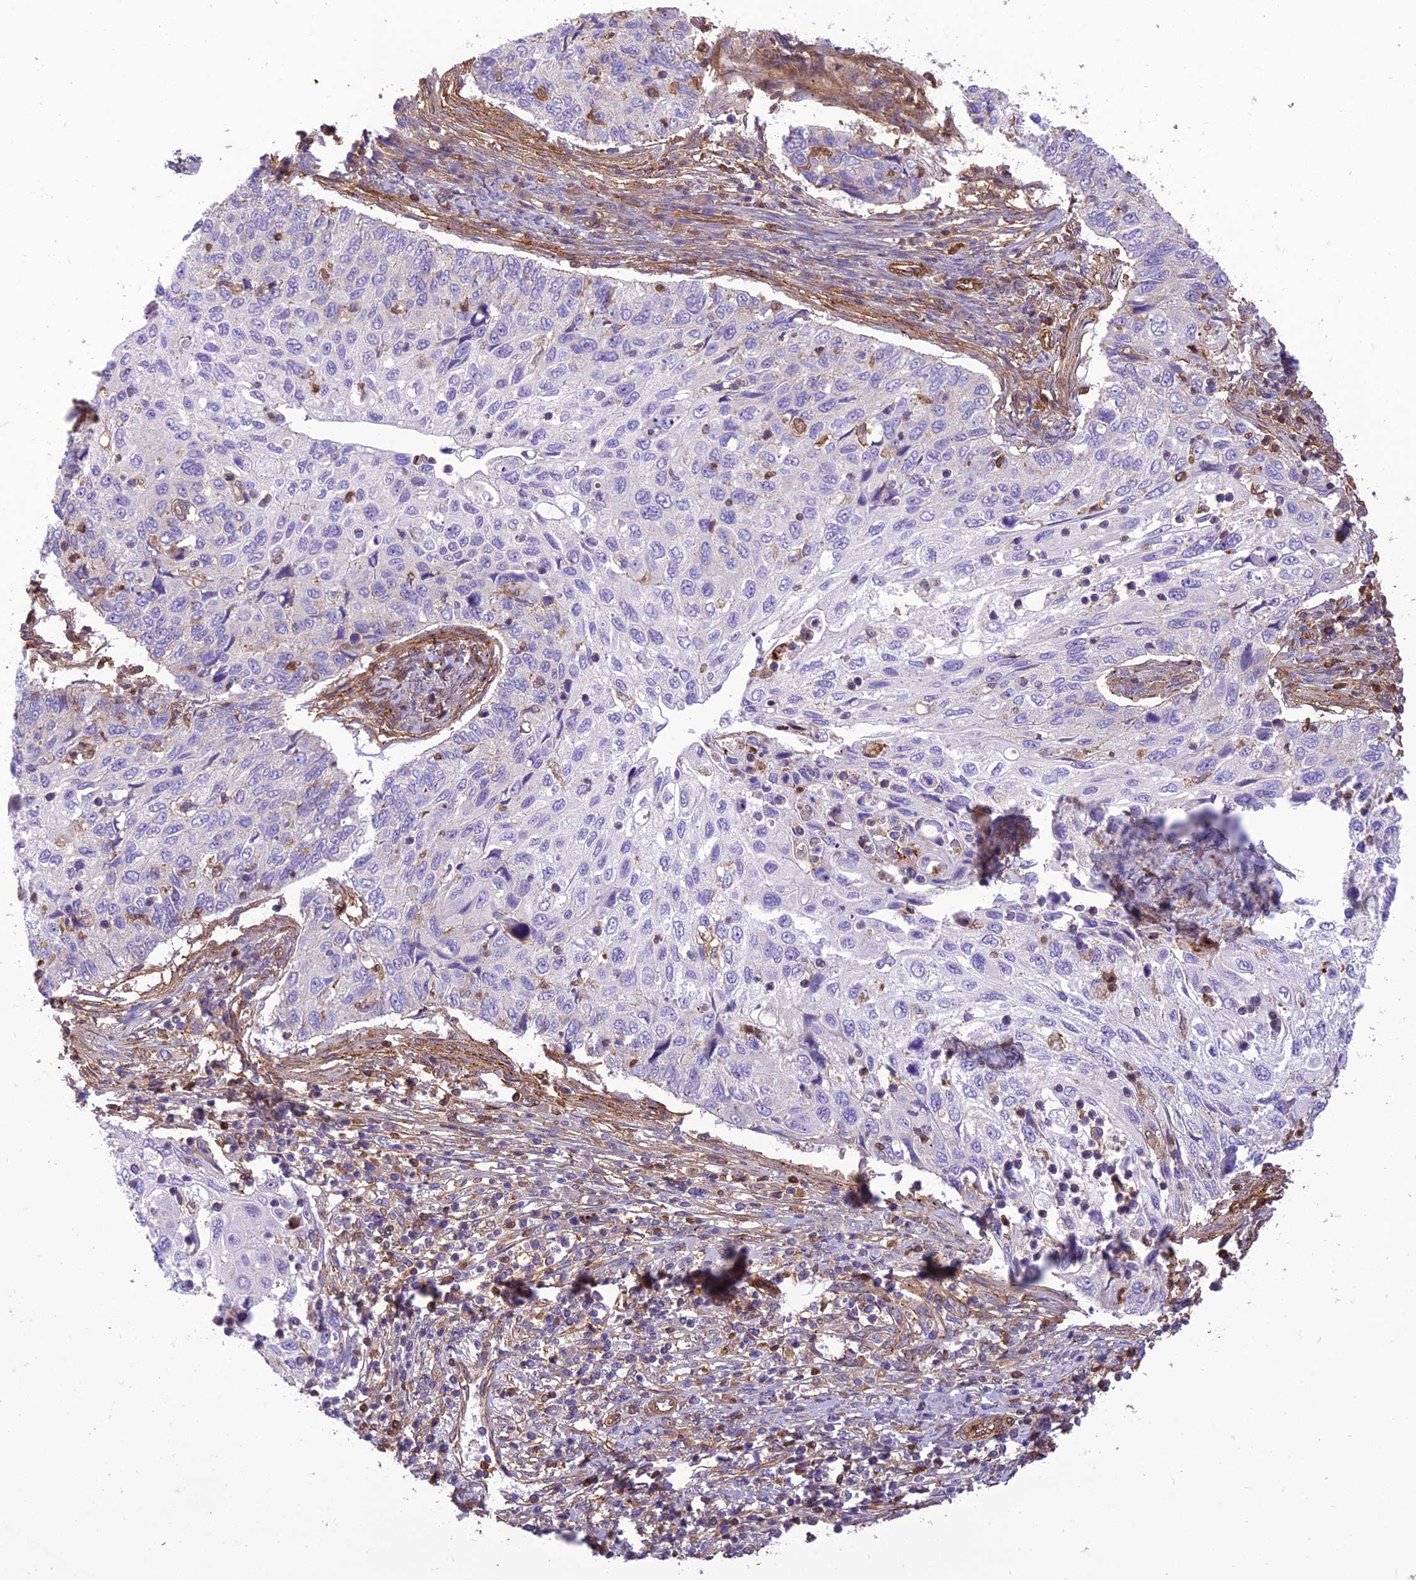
{"staining": {"intensity": "negative", "quantity": "none", "location": "none"}, "tissue": "cervical cancer", "cell_type": "Tumor cells", "image_type": "cancer", "snomed": [{"axis": "morphology", "description": "Squamous cell carcinoma, NOS"}, {"axis": "topography", "description": "Cervix"}], "caption": "High magnification brightfield microscopy of cervical cancer (squamous cell carcinoma) stained with DAB (3,3'-diaminobenzidine) (brown) and counterstained with hematoxylin (blue): tumor cells show no significant staining.", "gene": "HPSE2", "patient": {"sex": "female", "age": 70}}